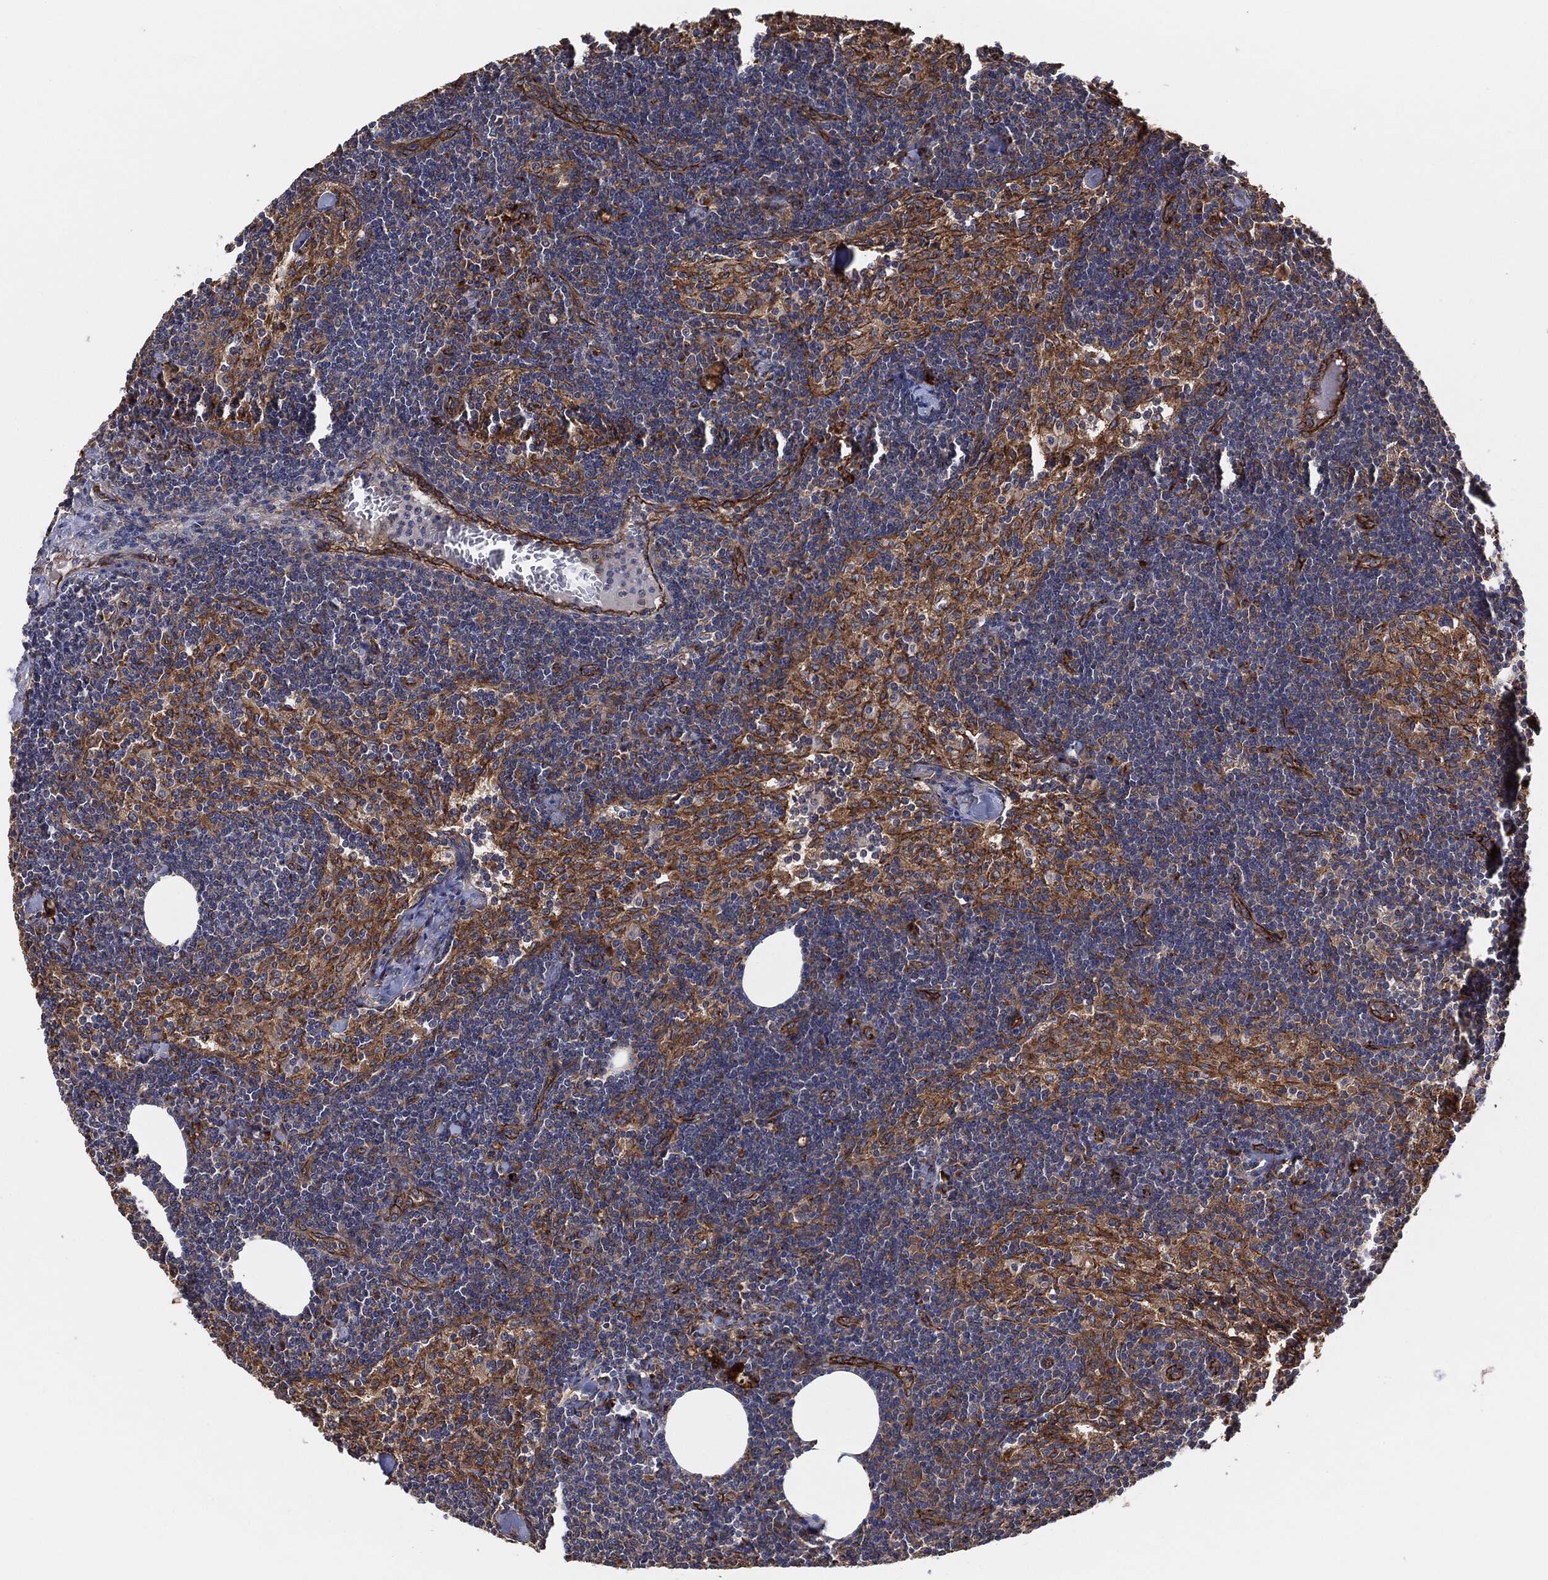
{"staining": {"intensity": "moderate", "quantity": ">75%", "location": "cytoplasmic/membranous"}, "tissue": "lymph node", "cell_type": "Germinal center cells", "image_type": "normal", "snomed": [{"axis": "morphology", "description": "Normal tissue, NOS"}, {"axis": "topography", "description": "Lymph node"}], "caption": "Lymph node stained for a protein (brown) demonstrates moderate cytoplasmic/membranous positive expression in approximately >75% of germinal center cells.", "gene": "CTNNA1", "patient": {"sex": "female", "age": 51}}